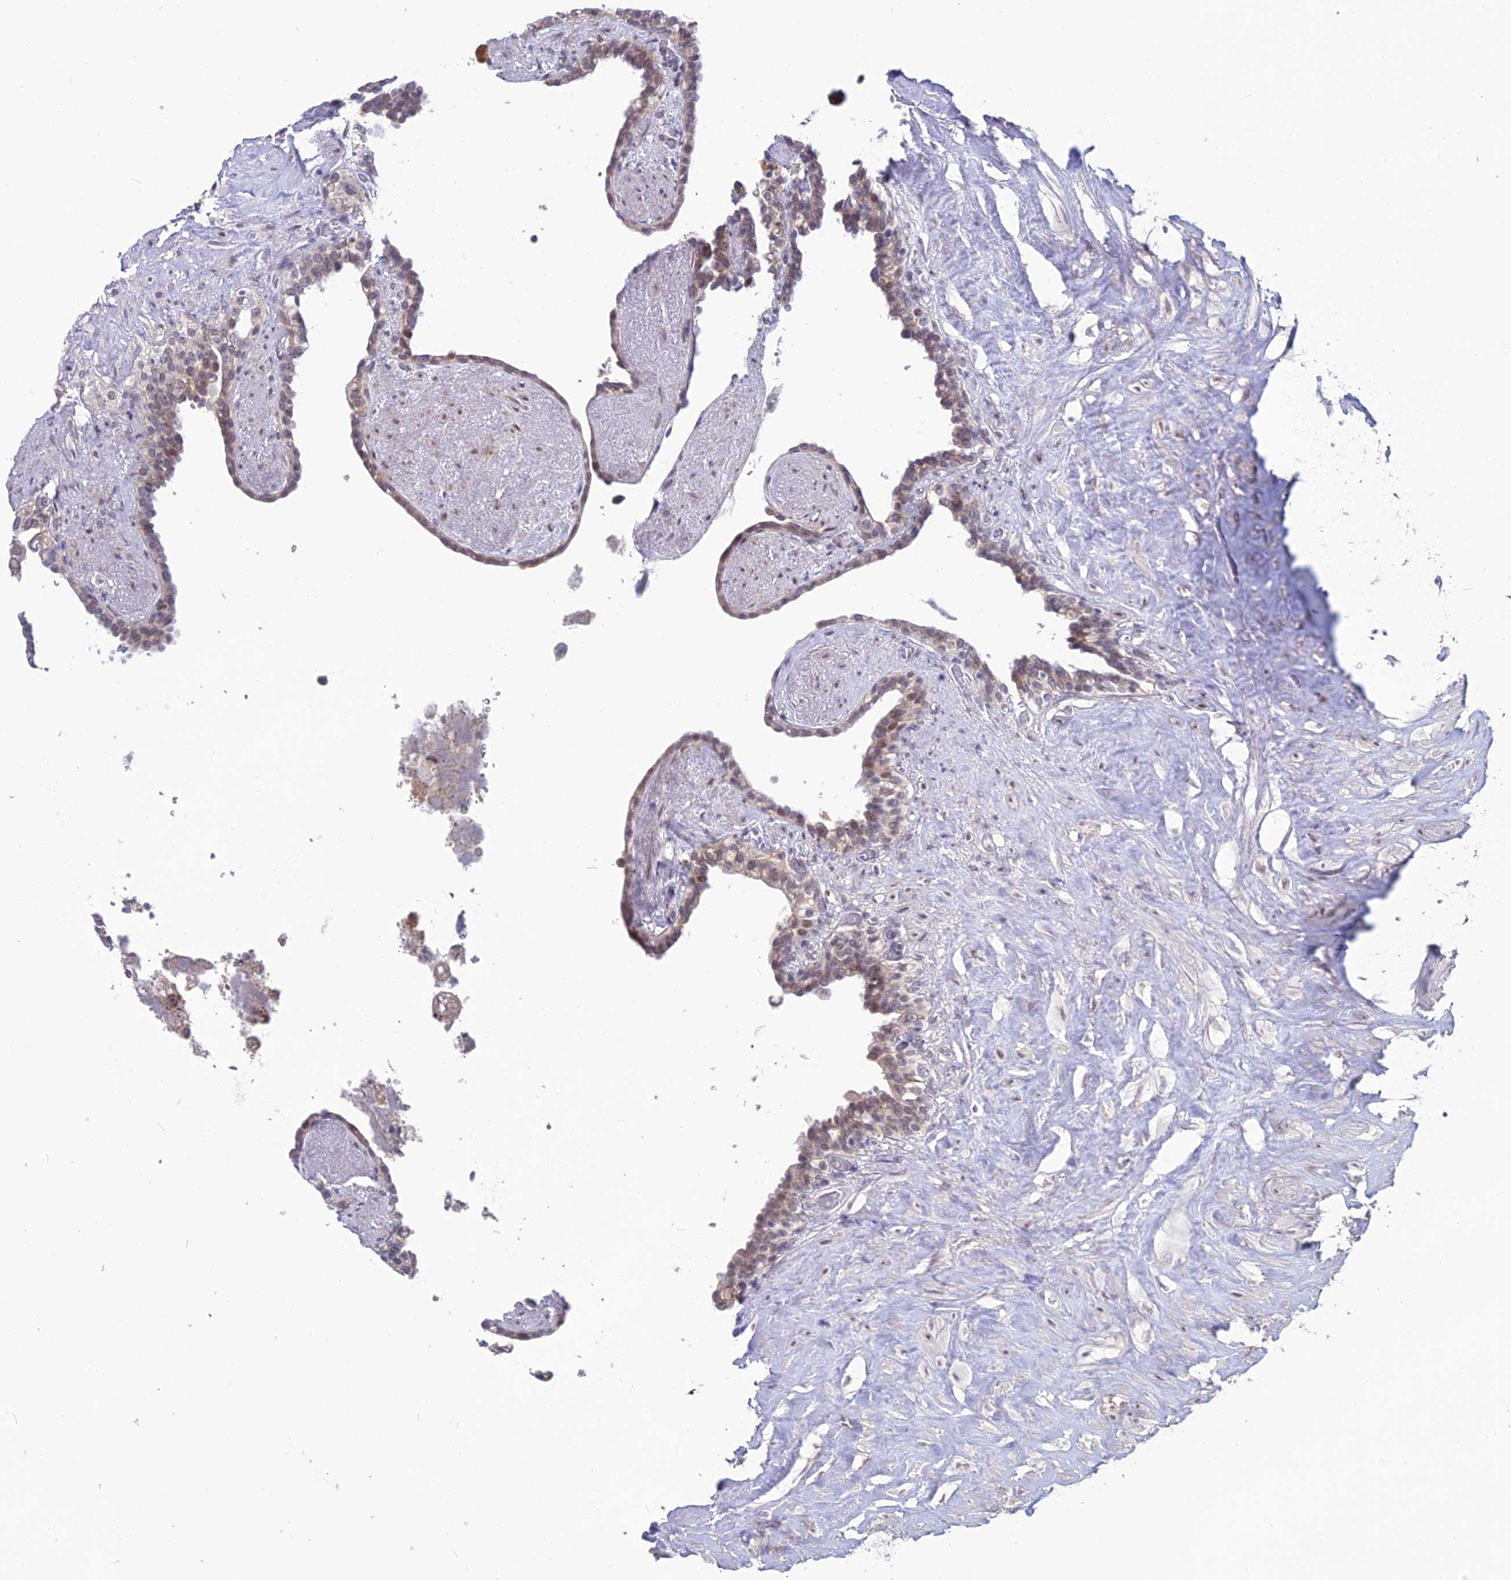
{"staining": {"intensity": "weak", "quantity": "25%-75%", "location": "cytoplasmic/membranous"}, "tissue": "seminal vesicle", "cell_type": "Glandular cells", "image_type": "normal", "snomed": [{"axis": "morphology", "description": "Normal tissue, NOS"}, {"axis": "topography", "description": "Seminal veicle"}], "caption": "Immunohistochemical staining of normal seminal vesicle displays low levels of weak cytoplasmic/membranous staining in about 25%-75% of glandular cells.", "gene": "TROAP", "patient": {"sex": "male", "age": 63}}